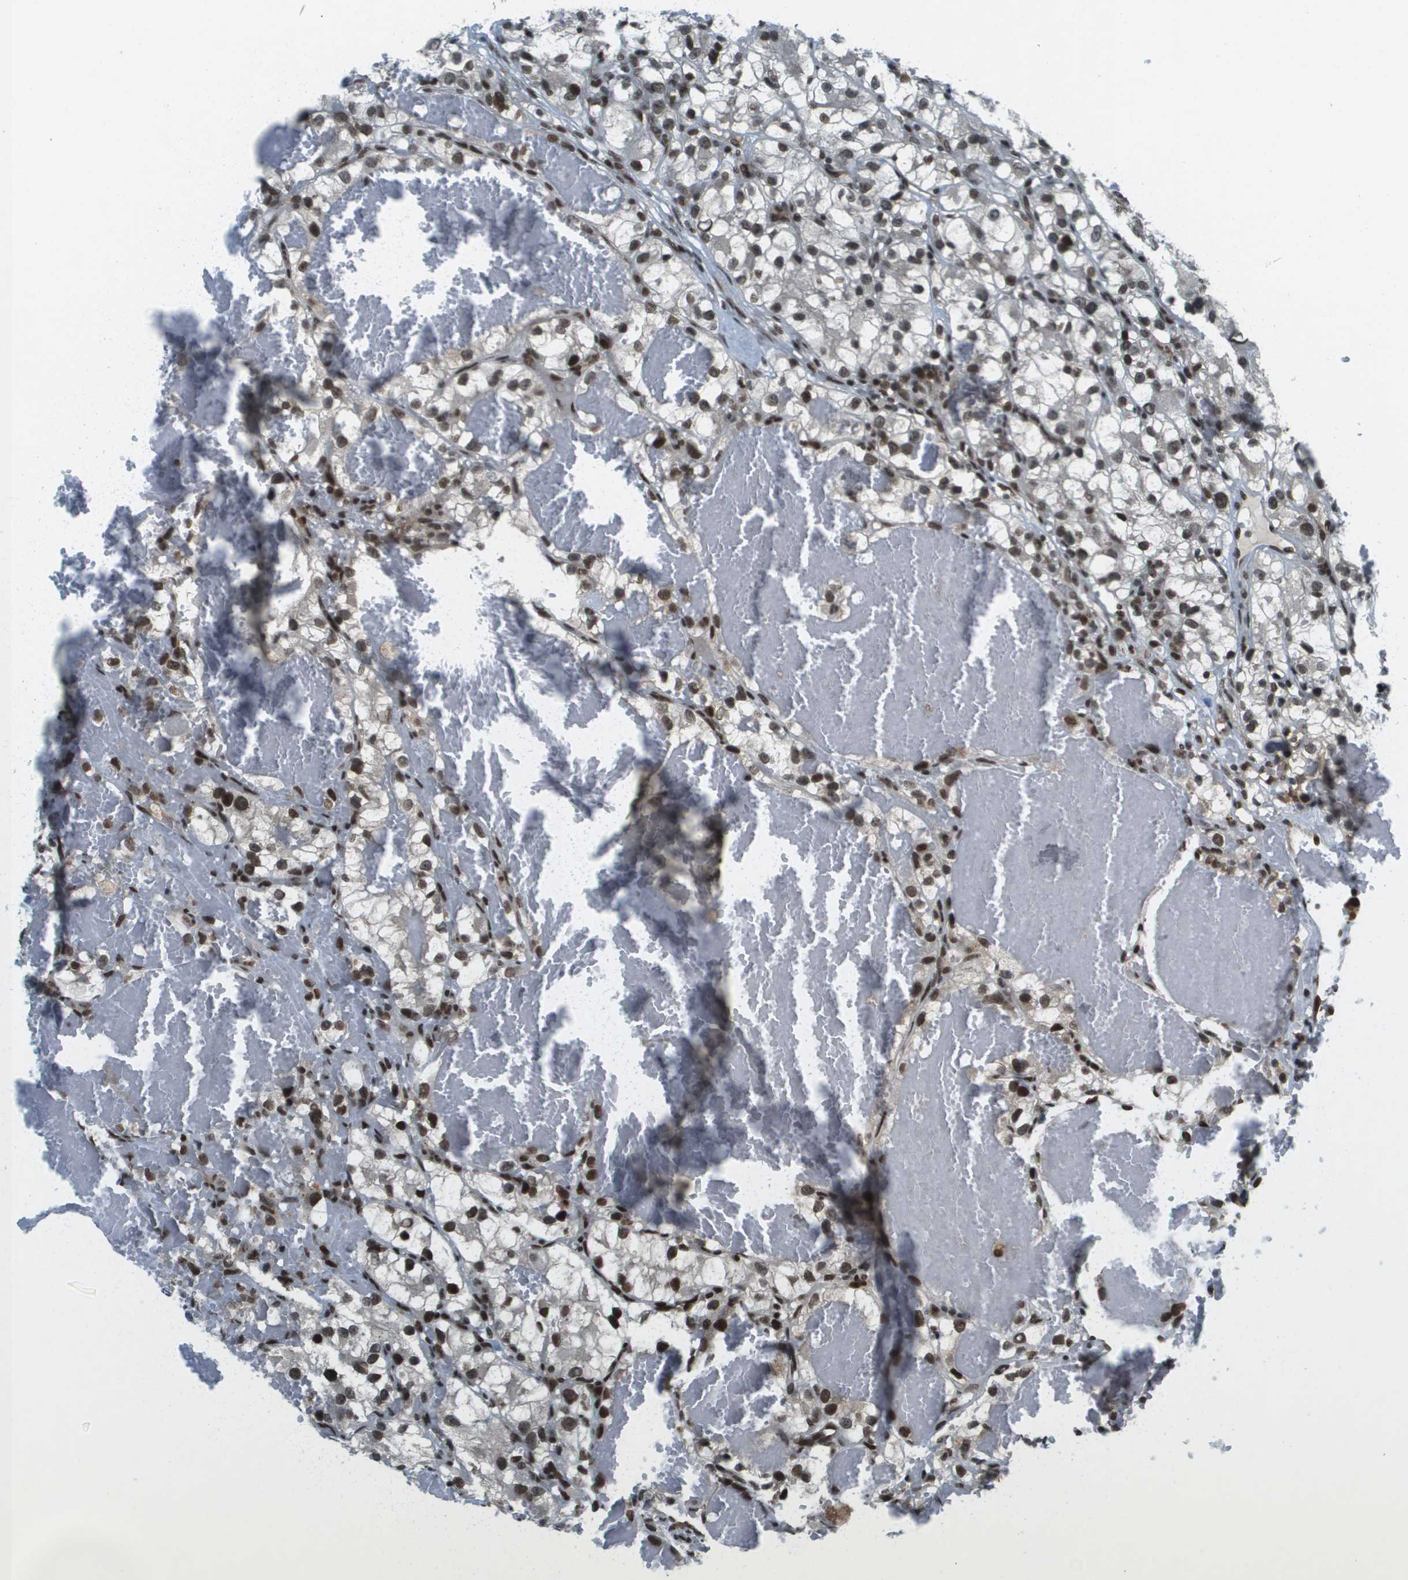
{"staining": {"intensity": "moderate", "quantity": ">75%", "location": "nuclear"}, "tissue": "renal cancer", "cell_type": "Tumor cells", "image_type": "cancer", "snomed": [{"axis": "morphology", "description": "Adenocarcinoma, NOS"}, {"axis": "topography", "description": "Kidney"}], "caption": "Immunohistochemical staining of adenocarcinoma (renal) exhibits medium levels of moderate nuclear protein expression in about >75% of tumor cells.", "gene": "IRF7", "patient": {"sex": "female", "age": 57}}